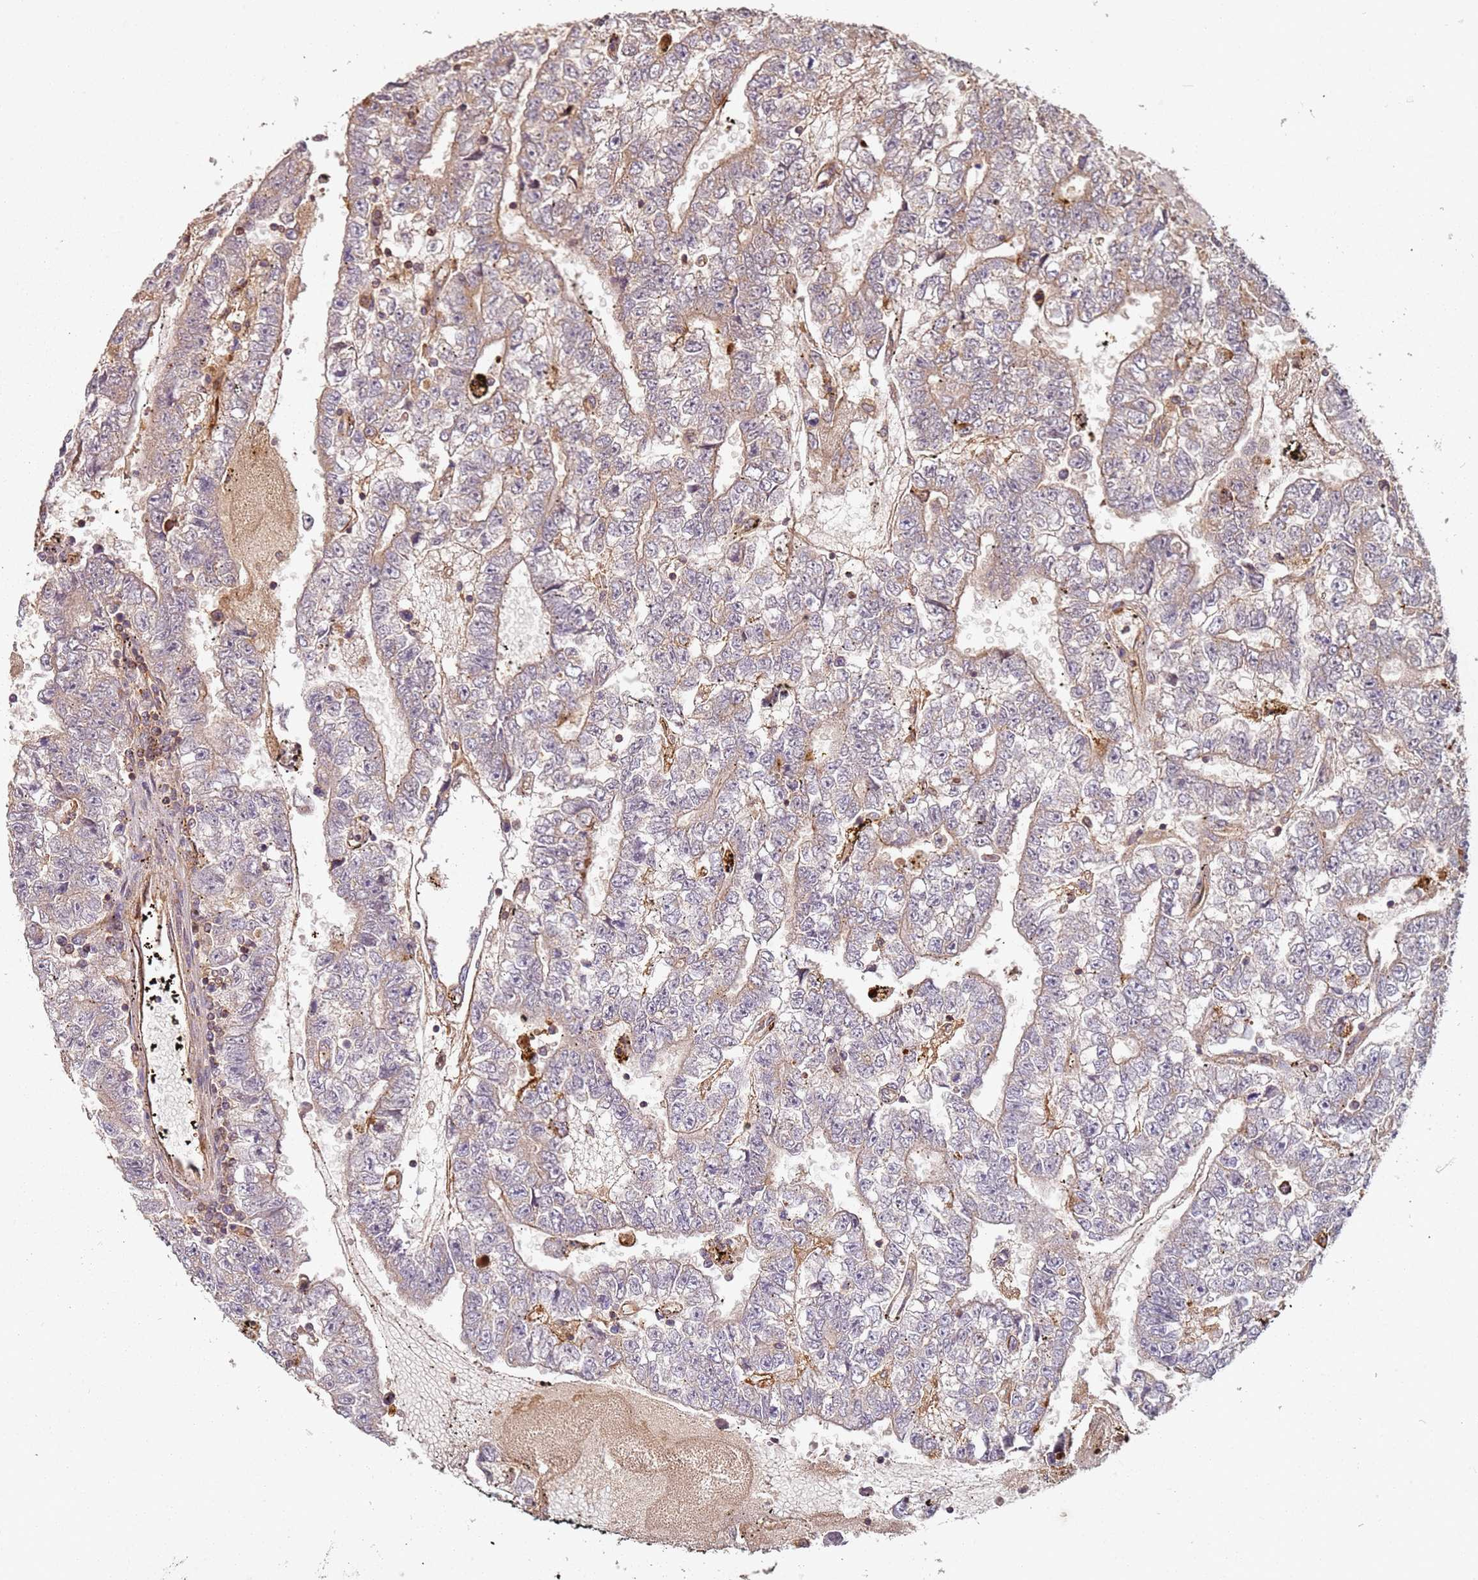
{"staining": {"intensity": "weak", "quantity": "25%-75%", "location": "cytoplasmic/membranous"}, "tissue": "testis cancer", "cell_type": "Tumor cells", "image_type": "cancer", "snomed": [{"axis": "morphology", "description": "Carcinoma, Embryonal, NOS"}, {"axis": "topography", "description": "Testis"}], "caption": "Immunohistochemical staining of human embryonal carcinoma (testis) reveals low levels of weak cytoplasmic/membranous protein positivity in about 25%-75% of tumor cells. (DAB (3,3'-diaminobenzidine) IHC with brightfield microscopy, high magnification).", "gene": "SCGB2B2", "patient": {"sex": "male", "age": 25}}